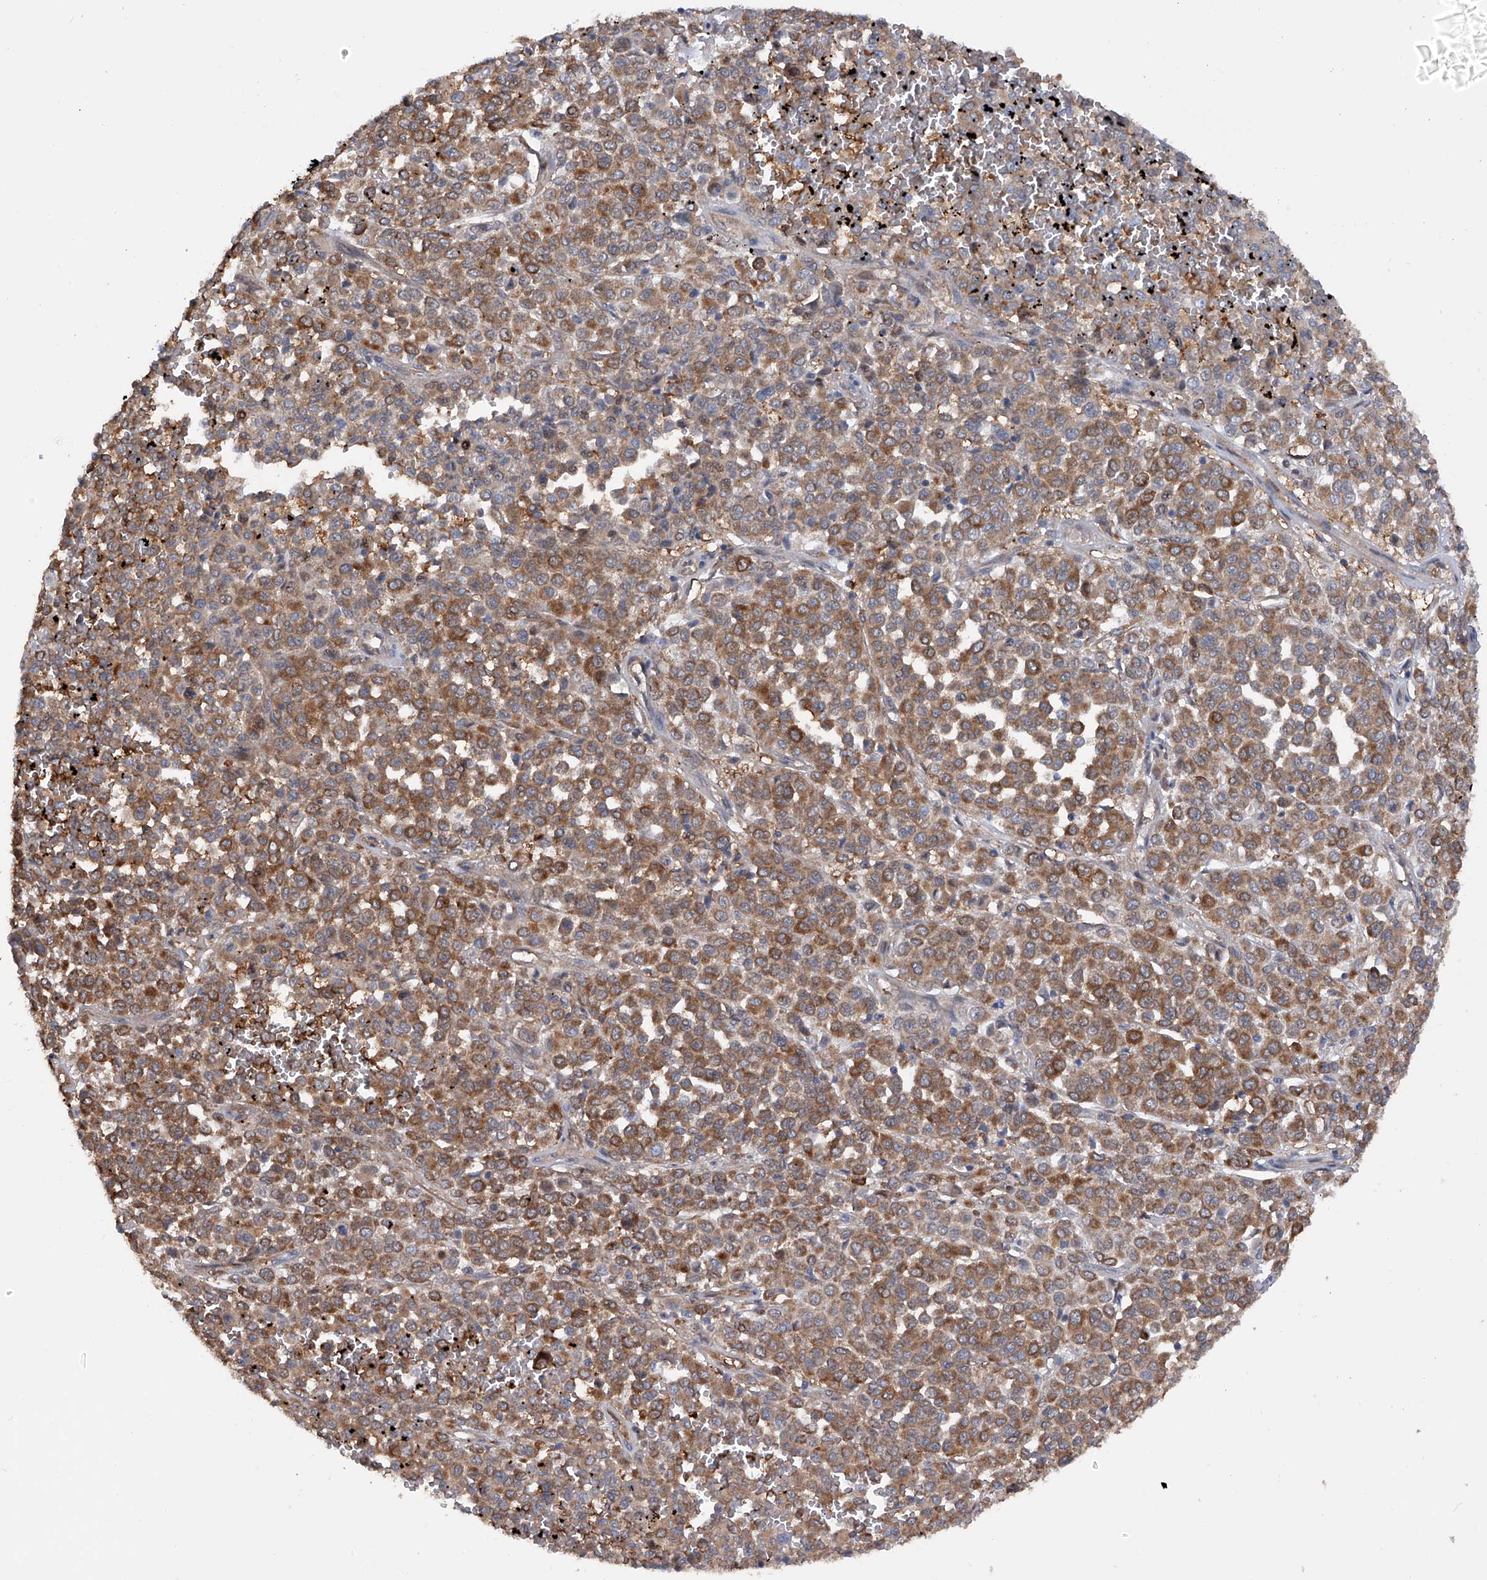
{"staining": {"intensity": "moderate", "quantity": ">75%", "location": "cytoplasmic/membranous"}, "tissue": "melanoma", "cell_type": "Tumor cells", "image_type": "cancer", "snomed": [{"axis": "morphology", "description": "Malignant melanoma, Metastatic site"}, {"axis": "topography", "description": "Pancreas"}], "caption": "Approximately >75% of tumor cells in malignant melanoma (metastatic site) reveal moderate cytoplasmic/membranous protein staining as visualized by brown immunohistochemical staining.", "gene": "NUDT17", "patient": {"sex": "female", "age": 30}}